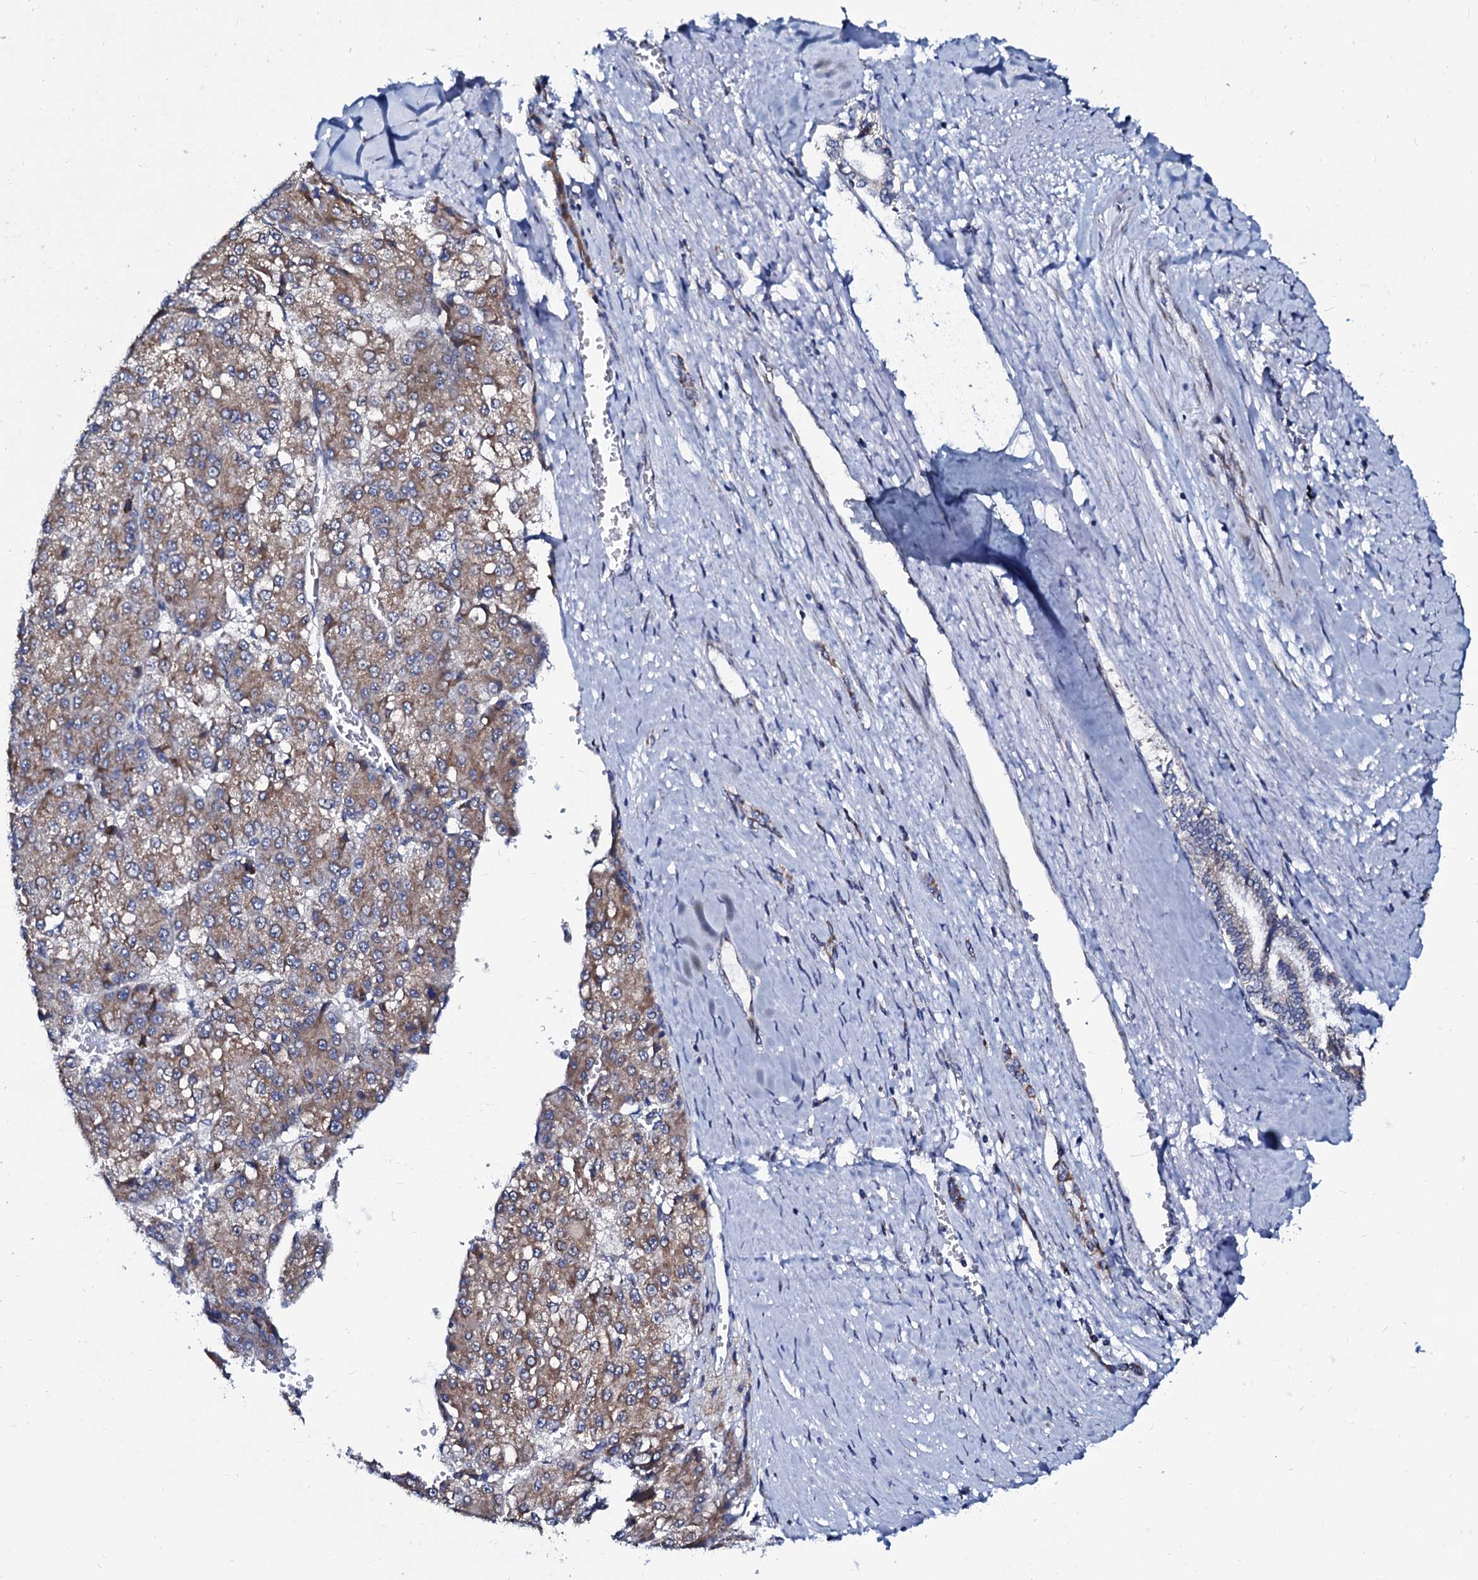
{"staining": {"intensity": "moderate", "quantity": ">75%", "location": "cytoplasmic/membranous"}, "tissue": "liver cancer", "cell_type": "Tumor cells", "image_type": "cancer", "snomed": [{"axis": "morphology", "description": "Carcinoma, Hepatocellular, NOS"}, {"axis": "topography", "description": "Liver"}], "caption": "Brown immunohistochemical staining in human liver hepatocellular carcinoma displays moderate cytoplasmic/membranous staining in about >75% of tumor cells. (DAB (3,3'-diaminobenzidine) IHC with brightfield microscopy, high magnification).", "gene": "SLC37A4", "patient": {"sex": "female", "age": 73}}